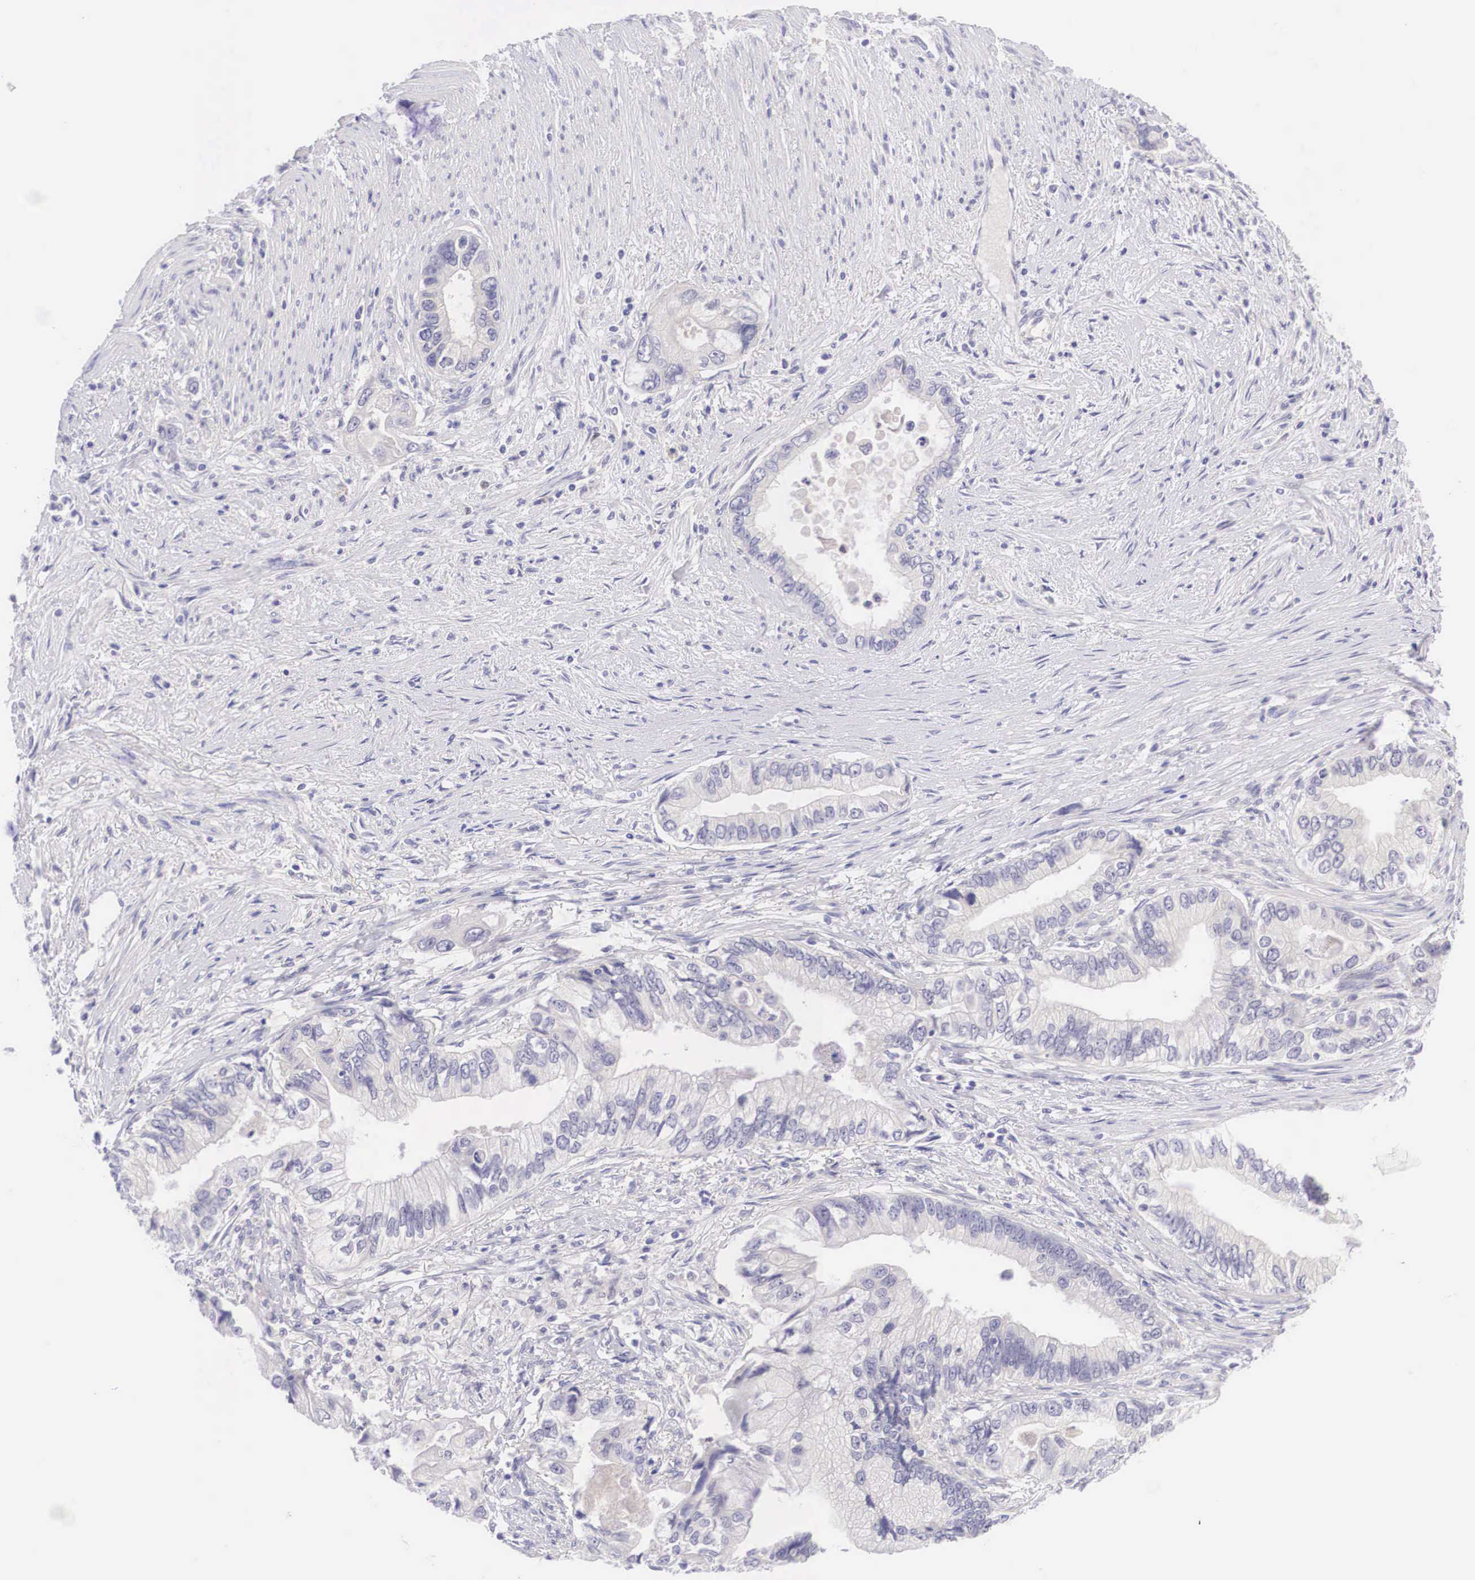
{"staining": {"intensity": "negative", "quantity": "none", "location": "none"}, "tissue": "pancreatic cancer", "cell_type": "Tumor cells", "image_type": "cancer", "snomed": [{"axis": "morphology", "description": "Adenocarcinoma, NOS"}, {"axis": "topography", "description": "Pancreas"}, {"axis": "topography", "description": "Stomach, upper"}], "caption": "There is no significant expression in tumor cells of adenocarcinoma (pancreatic).", "gene": "BCL6", "patient": {"sex": "male", "age": 77}}